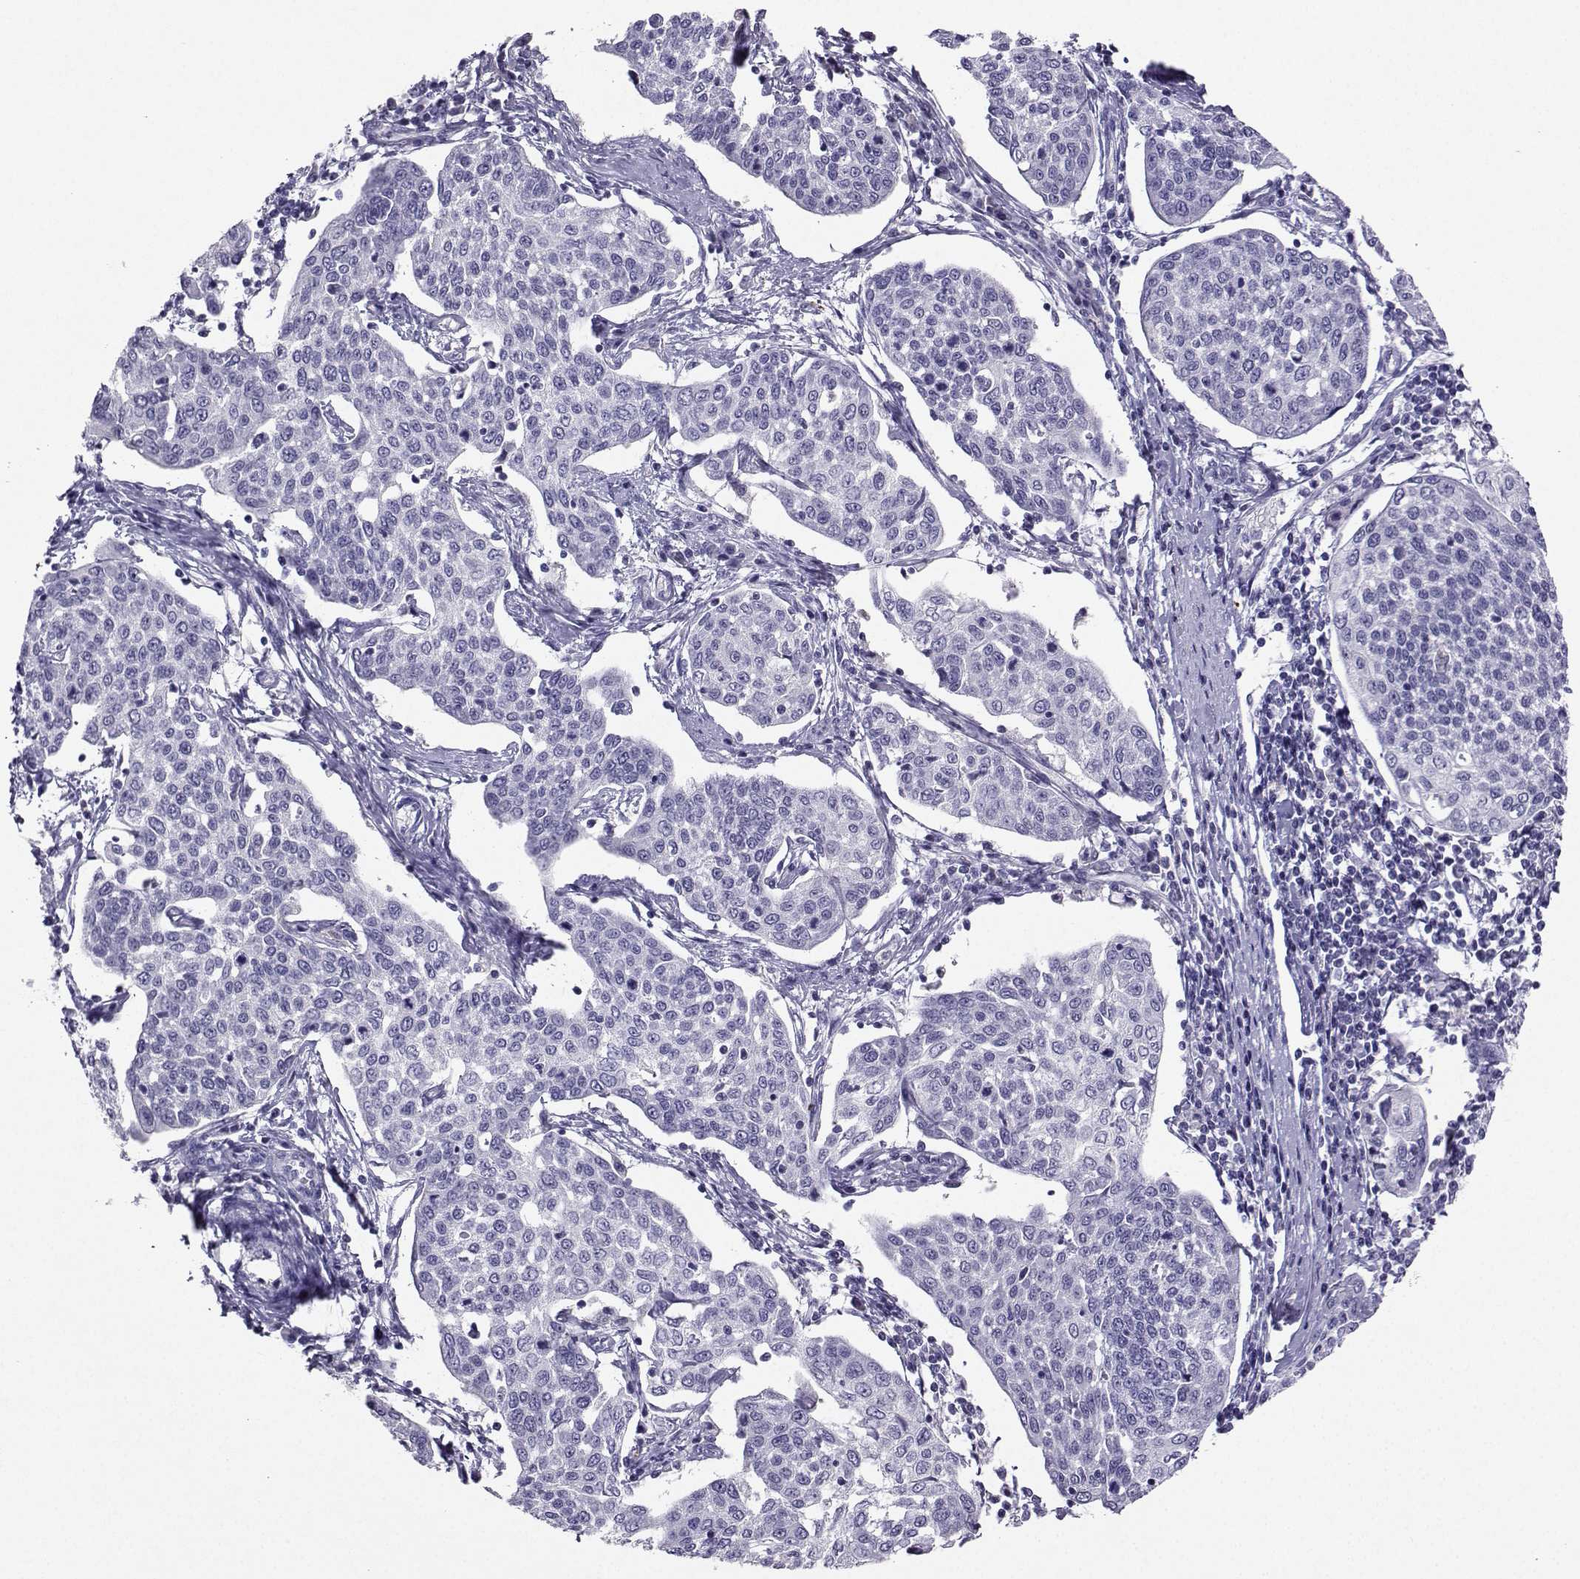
{"staining": {"intensity": "negative", "quantity": "none", "location": "none"}, "tissue": "cervical cancer", "cell_type": "Tumor cells", "image_type": "cancer", "snomed": [{"axis": "morphology", "description": "Squamous cell carcinoma, NOS"}, {"axis": "topography", "description": "Cervix"}], "caption": "Cervical squamous cell carcinoma stained for a protein using IHC displays no positivity tumor cells.", "gene": "GRIK4", "patient": {"sex": "female", "age": 34}}